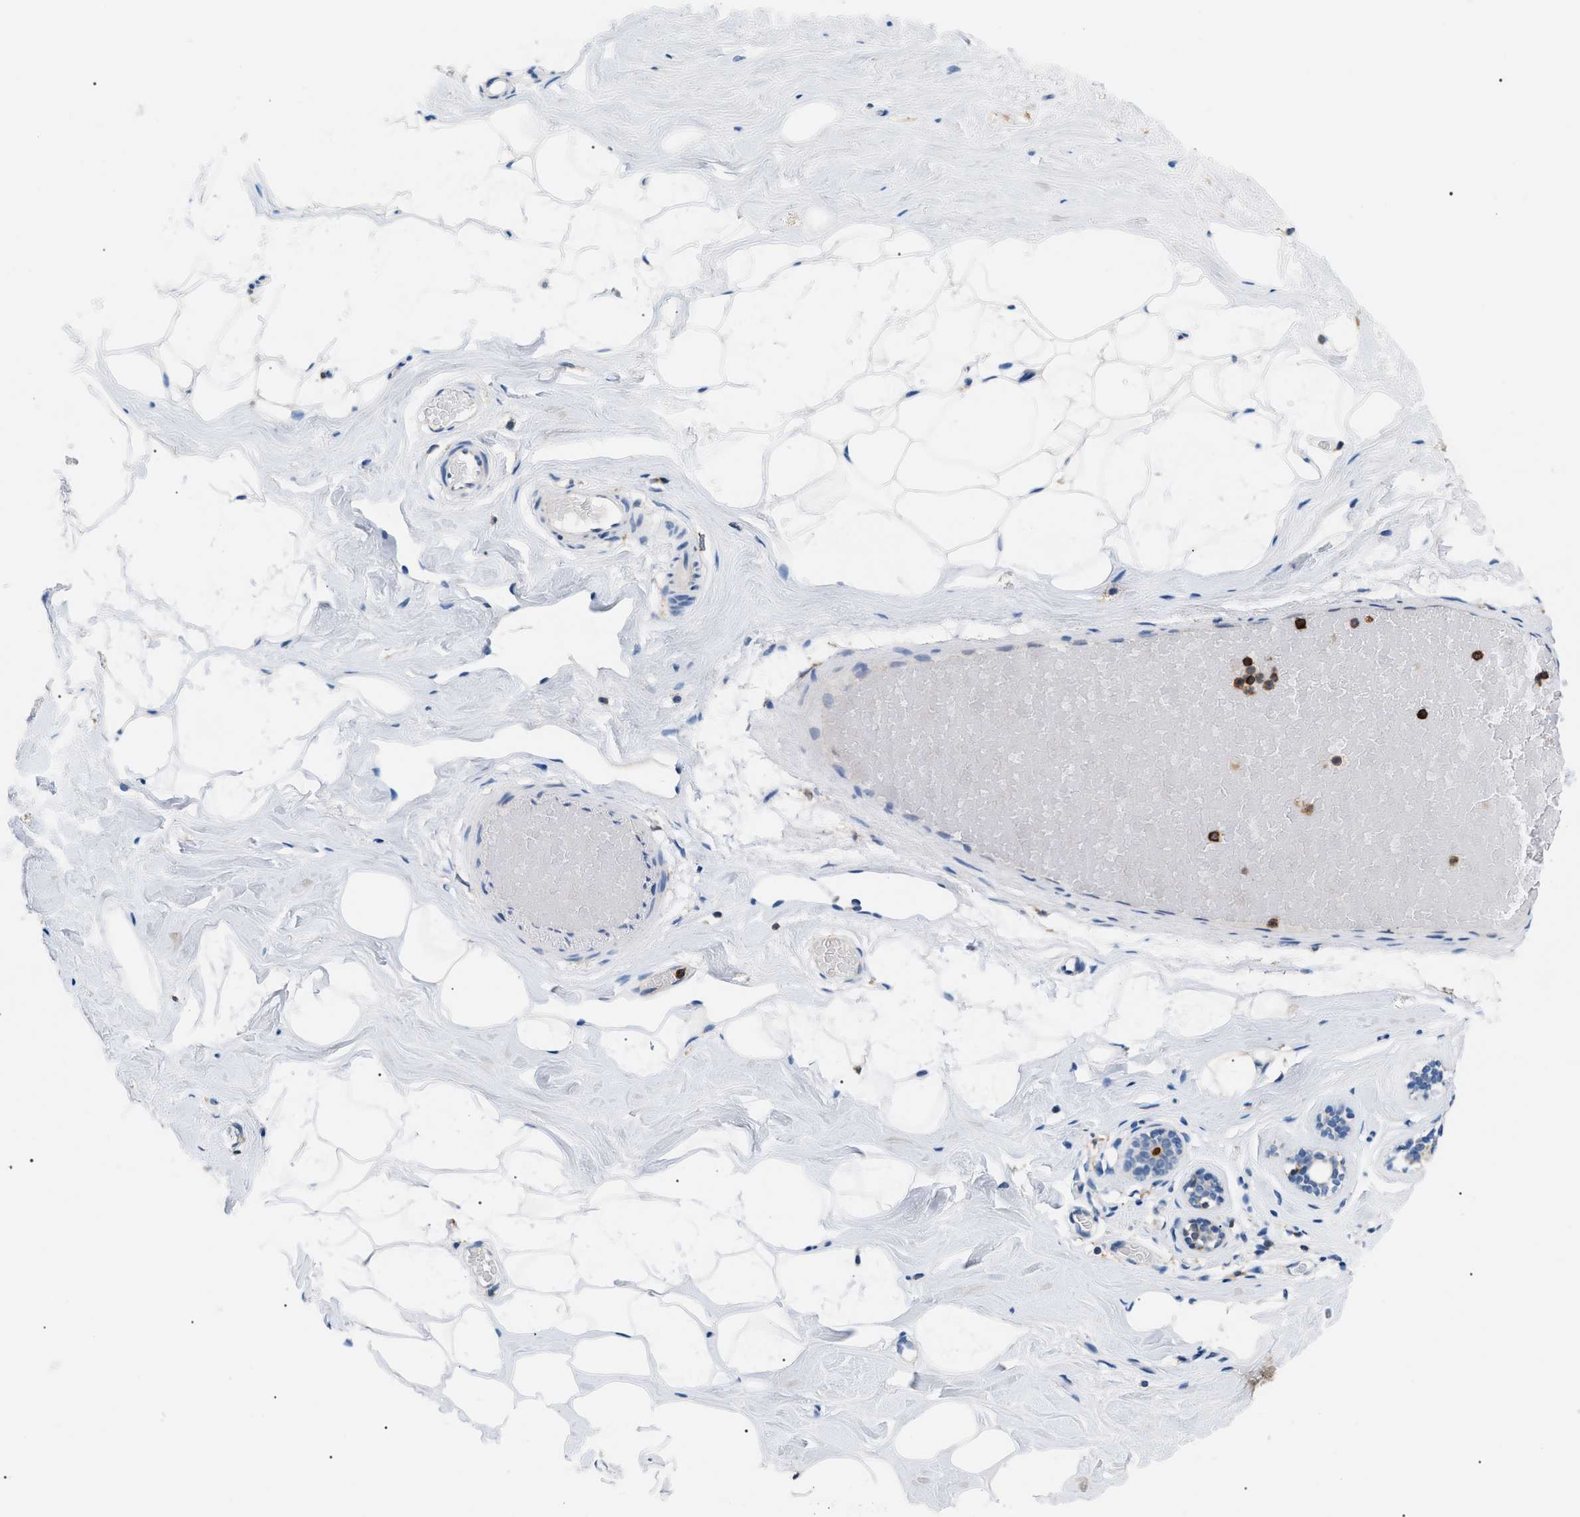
{"staining": {"intensity": "negative", "quantity": "none", "location": "none"}, "tissue": "breast", "cell_type": "Adipocytes", "image_type": "normal", "snomed": [{"axis": "morphology", "description": "Normal tissue, NOS"}, {"axis": "topography", "description": "Breast"}], "caption": "The micrograph exhibits no significant expression in adipocytes of breast.", "gene": "INPP5D", "patient": {"sex": "female", "age": 75}}